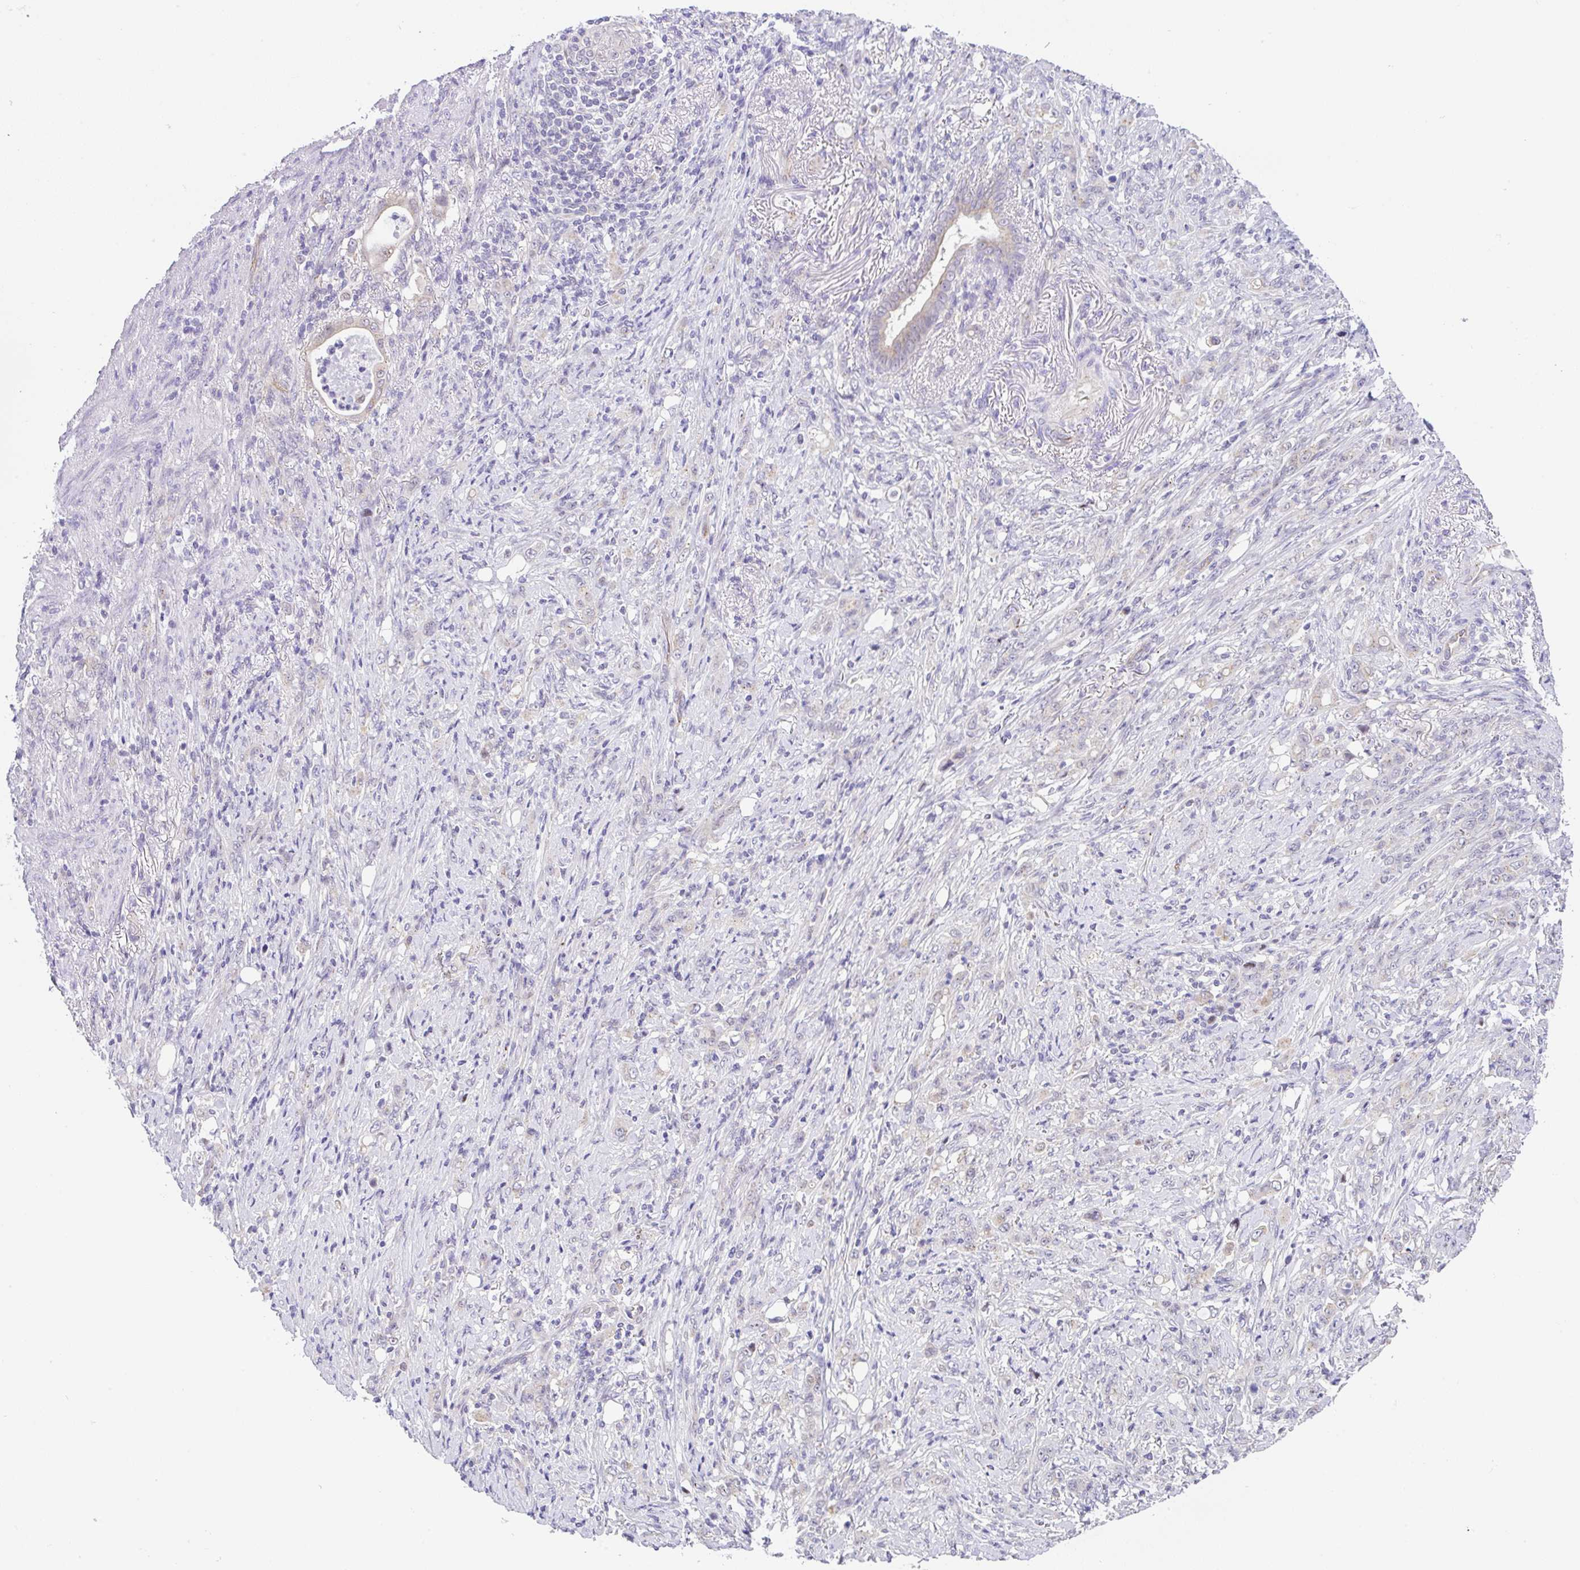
{"staining": {"intensity": "negative", "quantity": "none", "location": "none"}, "tissue": "stomach cancer", "cell_type": "Tumor cells", "image_type": "cancer", "snomed": [{"axis": "morphology", "description": "Normal tissue, NOS"}, {"axis": "morphology", "description": "Adenocarcinoma, NOS"}, {"axis": "topography", "description": "Stomach"}], "caption": "Tumor cells are negative for protein expression in human stomach cancer. The staining is performed using DAB (3,3'-diaminobenzidine) brown chromogen with nuclei counter-stained in using hematoxylin.", "gene": "CGNL1", "patient": {"sex": "female", "age": 79}}